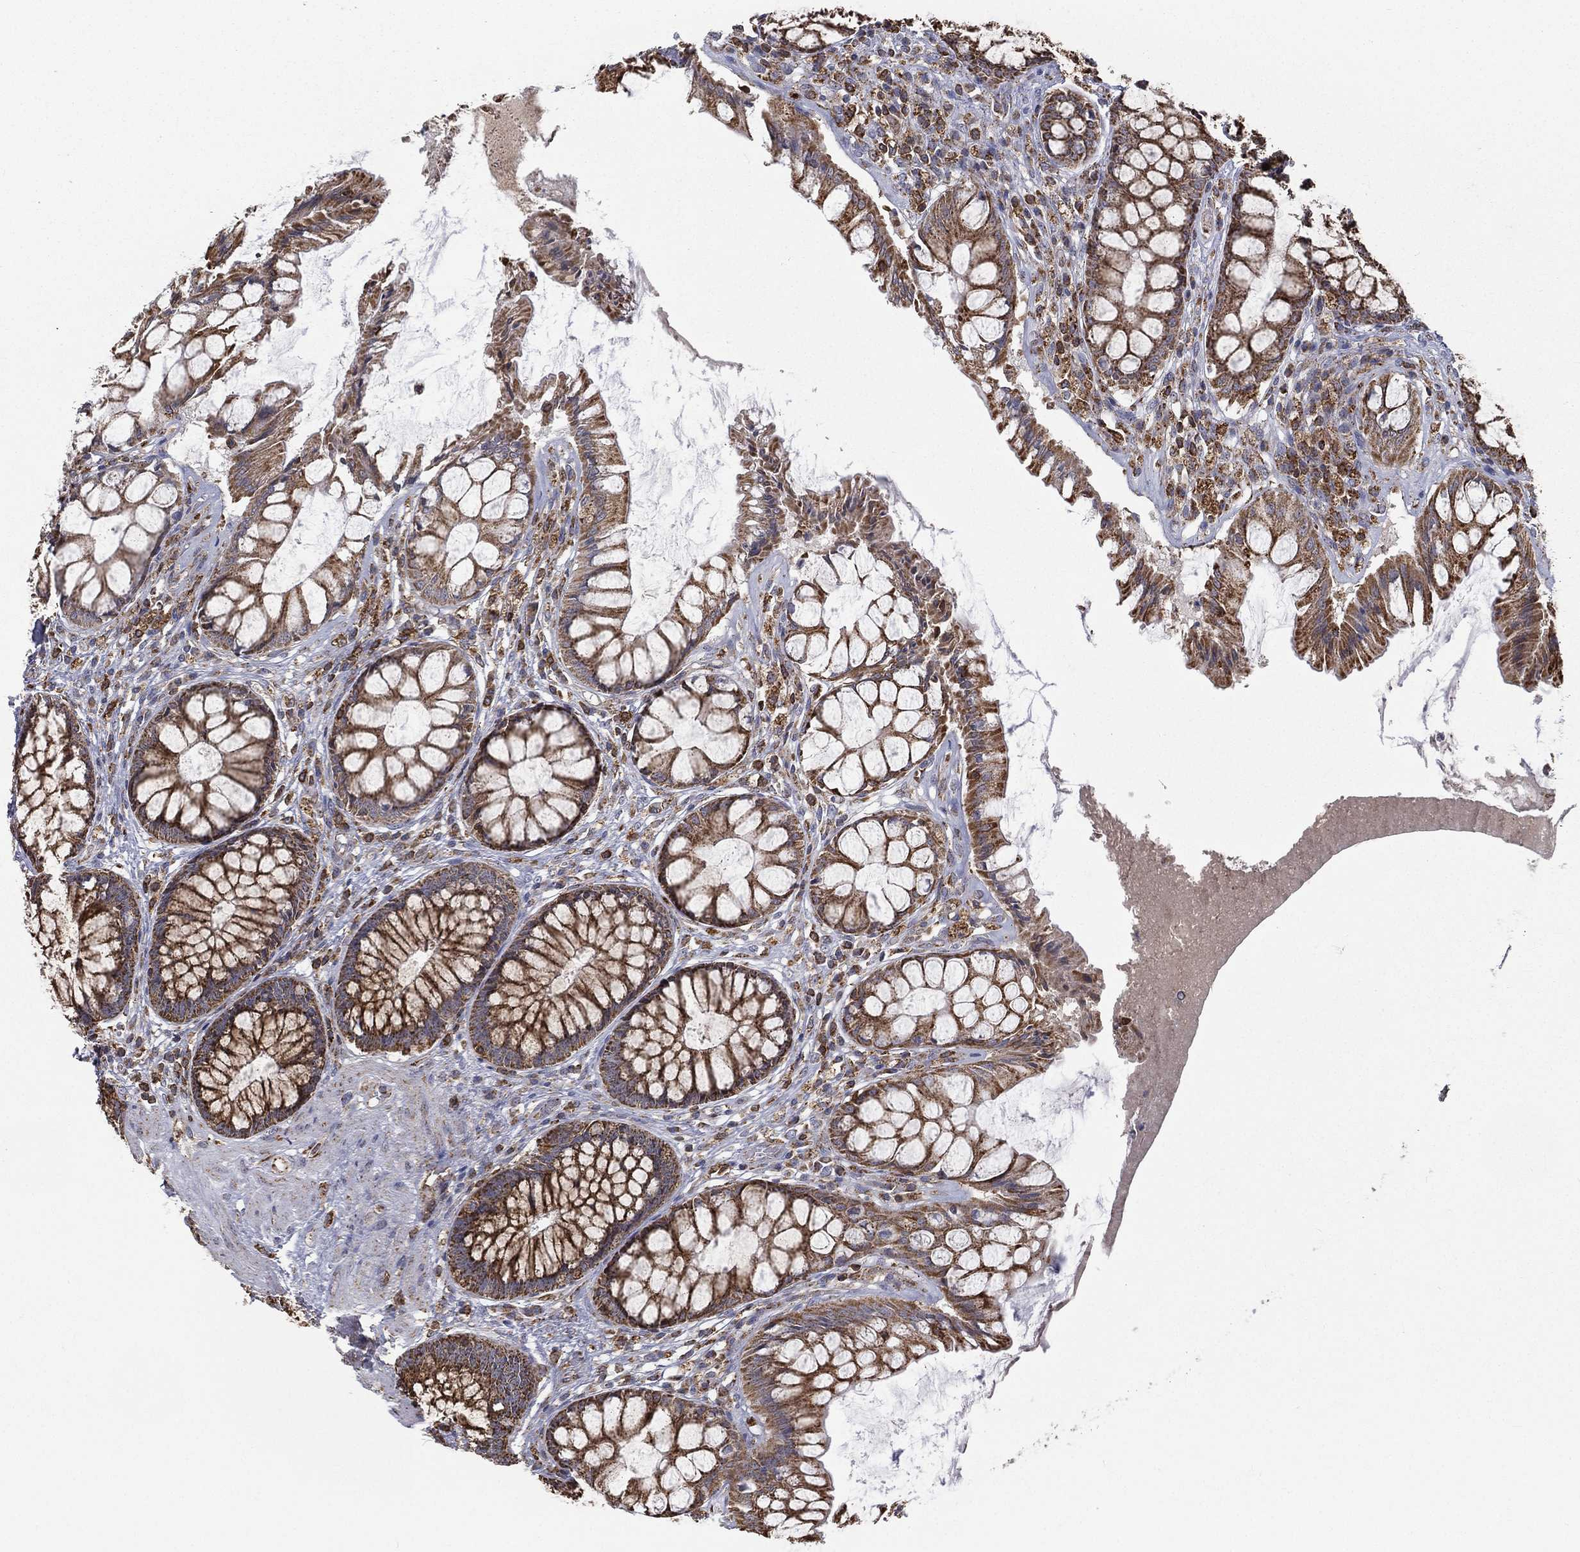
{"staining": {"intensity": "strong", "quantity": ">75%", "location": "cytoplasmic/membranous"}, "tissue": "rectum", "cell_type": "Glandular cells", "image_type": "normal", "snomed": [{"axis": "morphology", "description": "Normal tissue, NOS"}, {"axis": "topography", "description": "Rectum"}], "caption": "Rectum stained with DAB (3,3'-diaminobenzidine) immunohistochemistry (IHC) demonstrates high levels of strong cytoplasmic/membranous expression in about >75% of glandular cells. (brown staining indicates protein expression, while blue staining denotes nuclei).", "gene": "RIN3", "patient": {"sex": "female", "age": 58}}